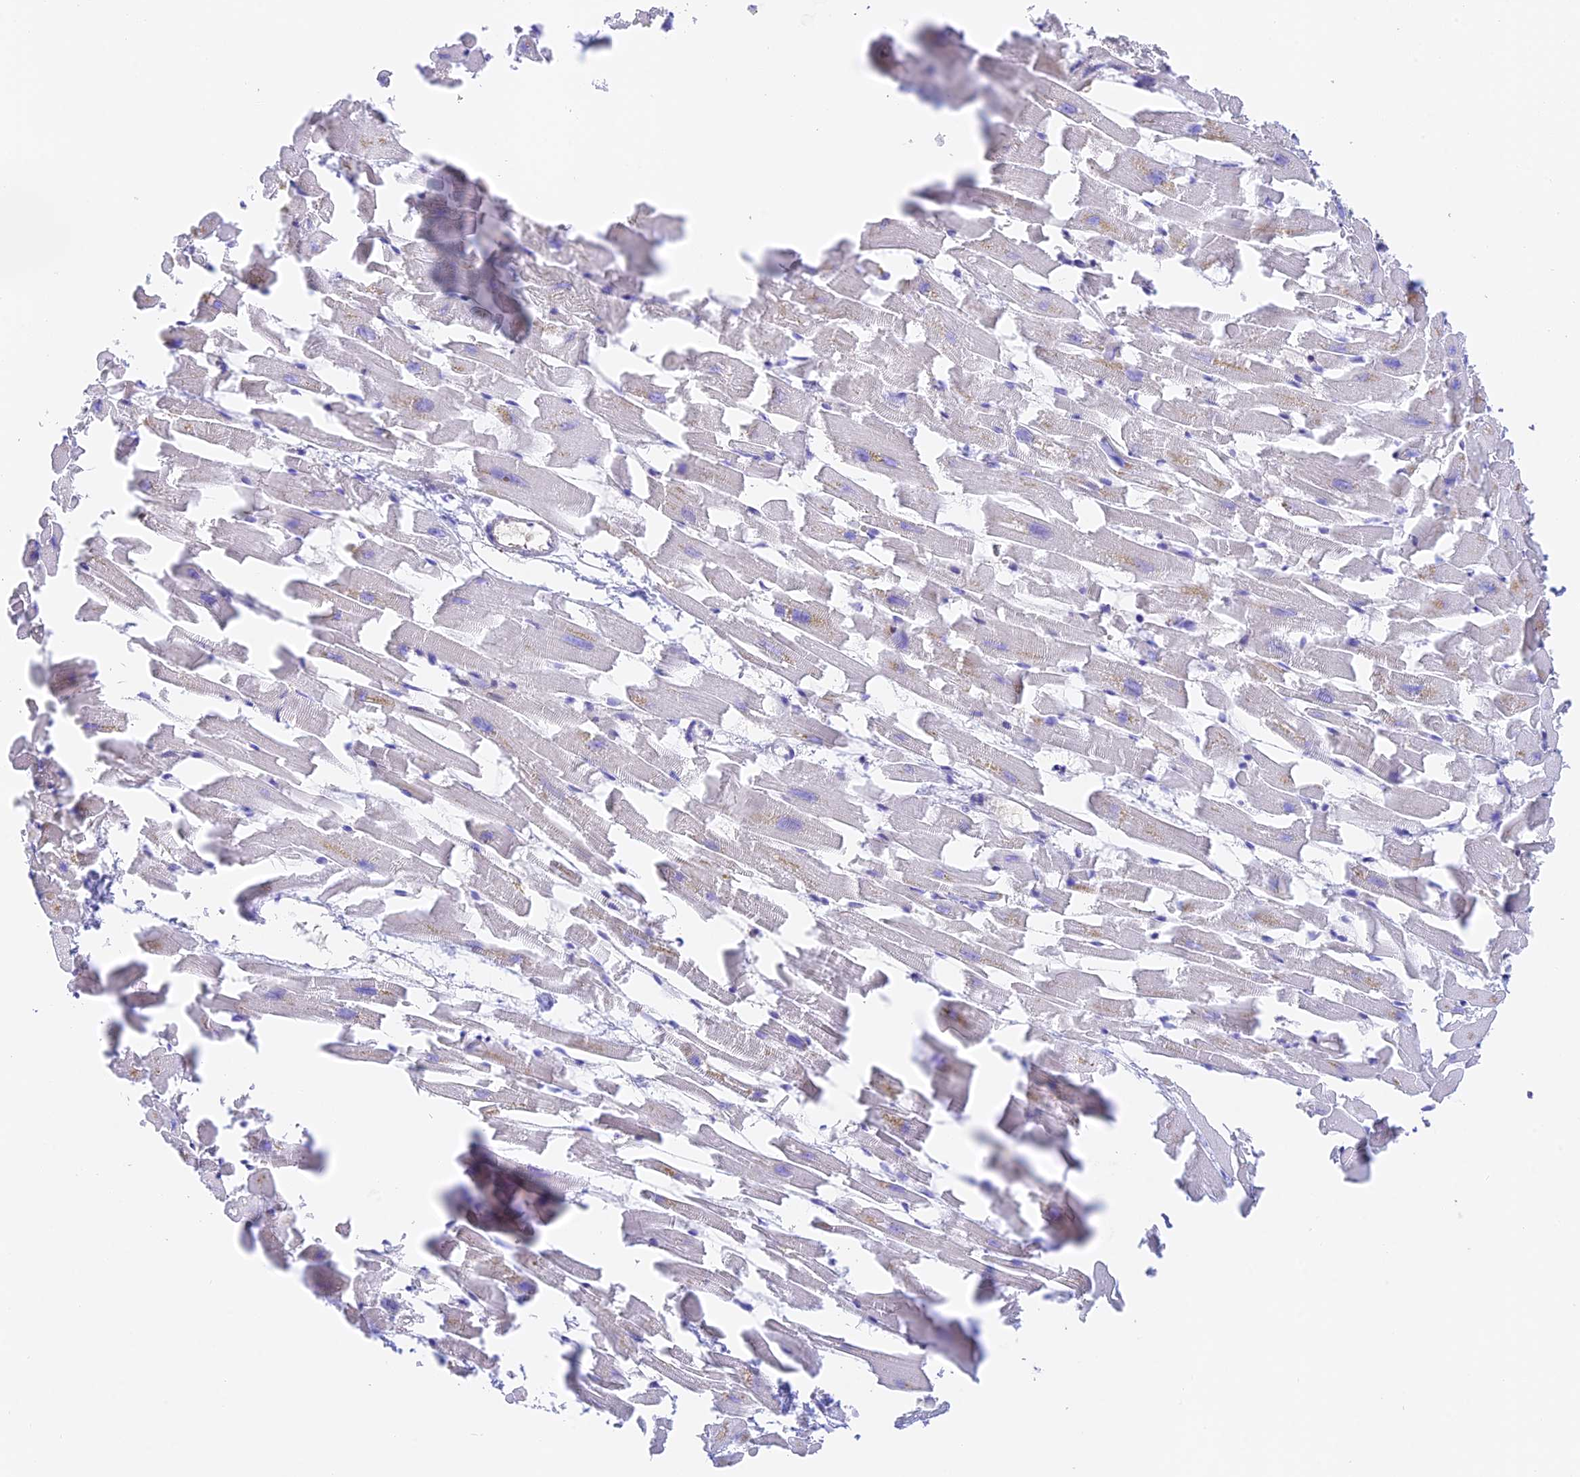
{"staining": {"intensity": "negative", "quantity": "none", "location": "none"}, "tissue": "heart muscle", "cell_type": "Cardiomyocytes", "image_type": "normal", "snomed": [{"axis": "morphology", "description": "Normal tissue, NOS"}, {"axis": "topography", "description": "Heart"}], "caption": "The image shows no significant expression in cardiomyocytes of heart muscle. The staining was performed using DAB (3,3'-diaminobenzidine) to visualize the protein expression in brown, while the nuclei were stained in blue with hematoxylin (Magnification: 20x).", "gene": "DENND1C", "patient": {"sex": "female", "age": 64}}